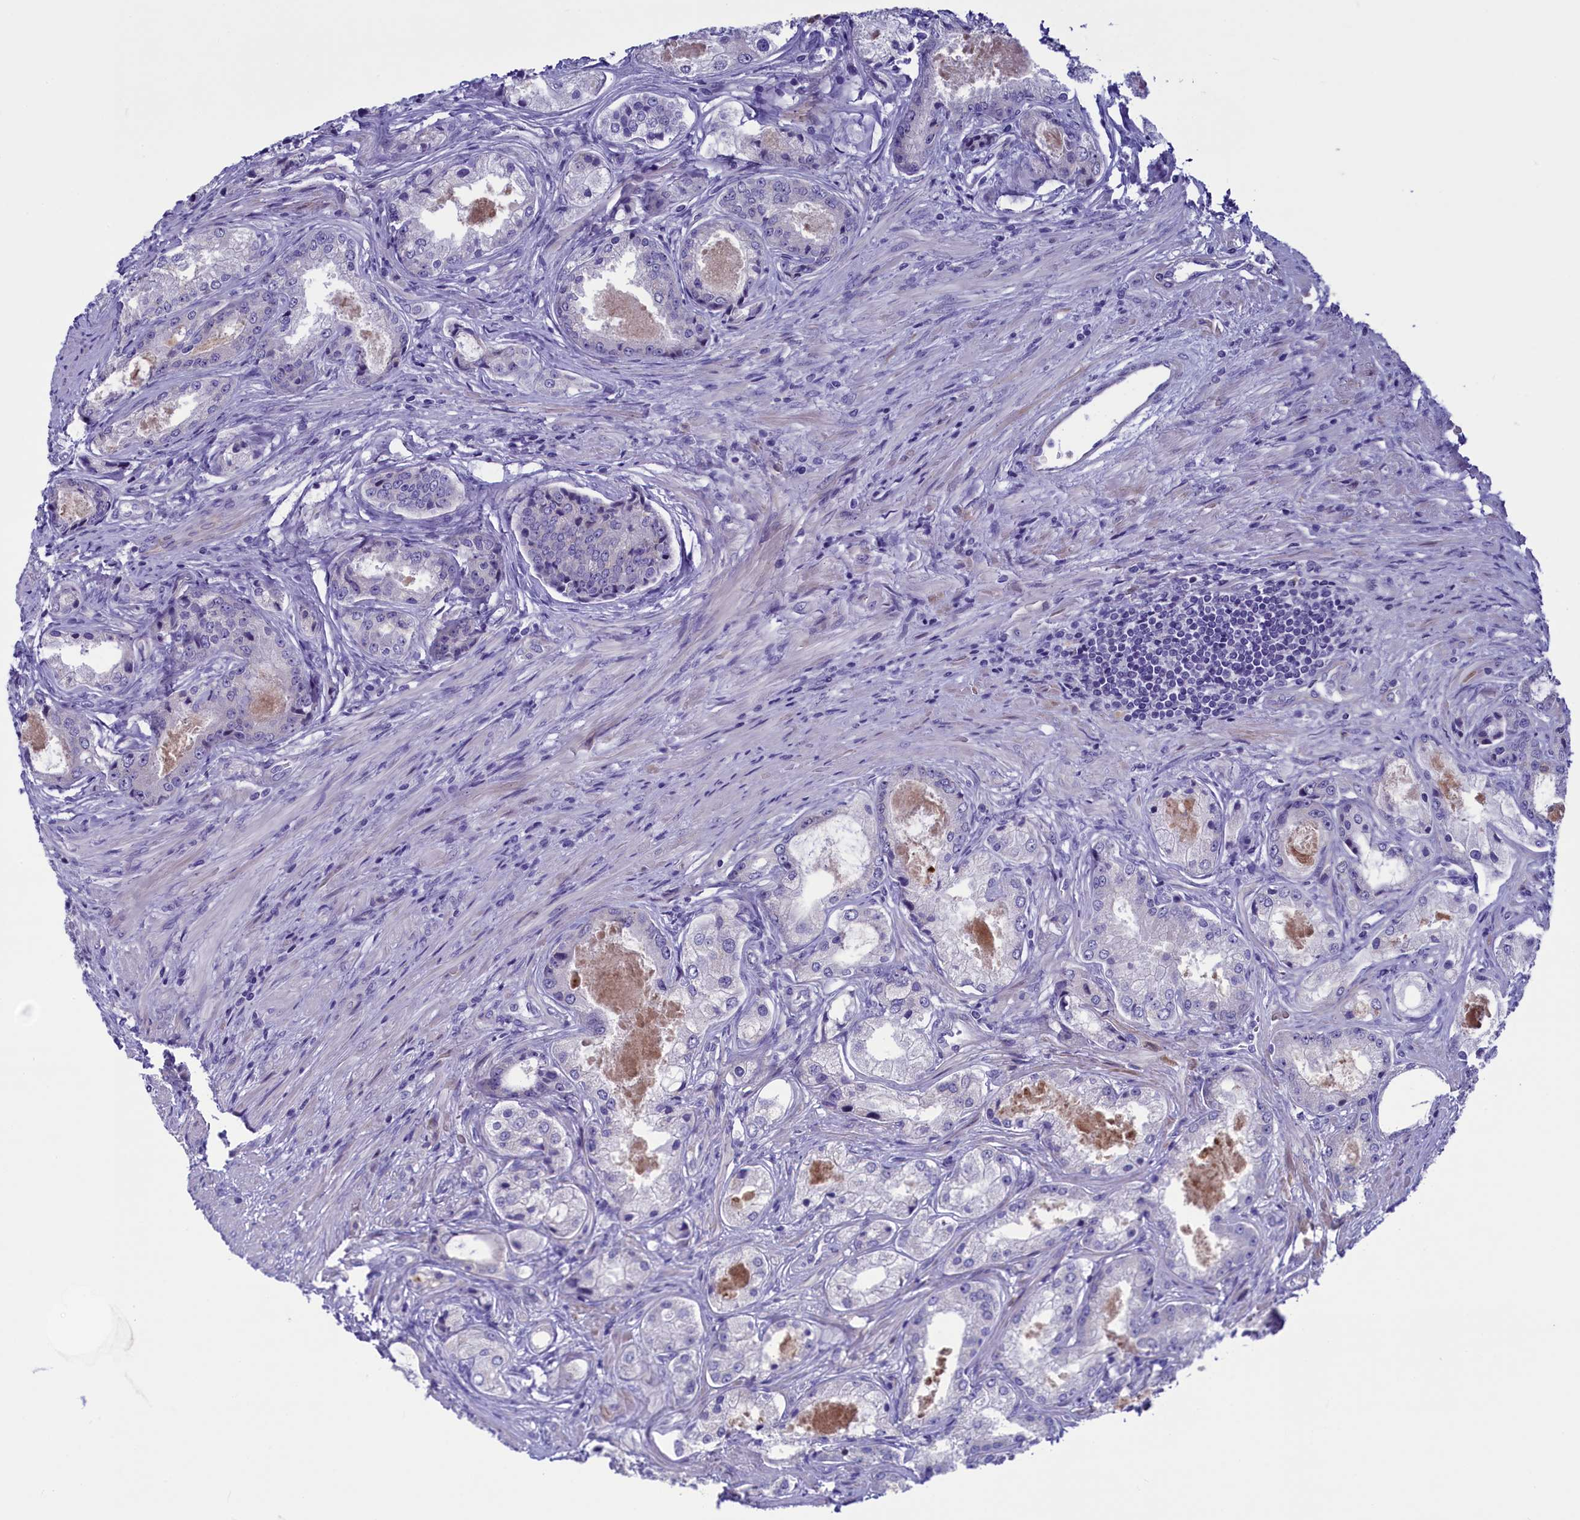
{"staining": {"intensity": "negative", "quantity": "none", "location": "none"}, "tissue": "prostate cancer", "cell_type": "Tumor cells", "image_type": "cancer", "snomed": [{"axis": "morphology", "description": "Adenocarcinoma, Low grade"}, {"axis": "topography", "description": "Prostate"}], "caption": "This is an IHC micrograph of human prostate adenocarcinoma (low-grade). There is no staining in tumor cells.", "gene": "LOXL1", "patient": {"sex": "male", "age": 68}}